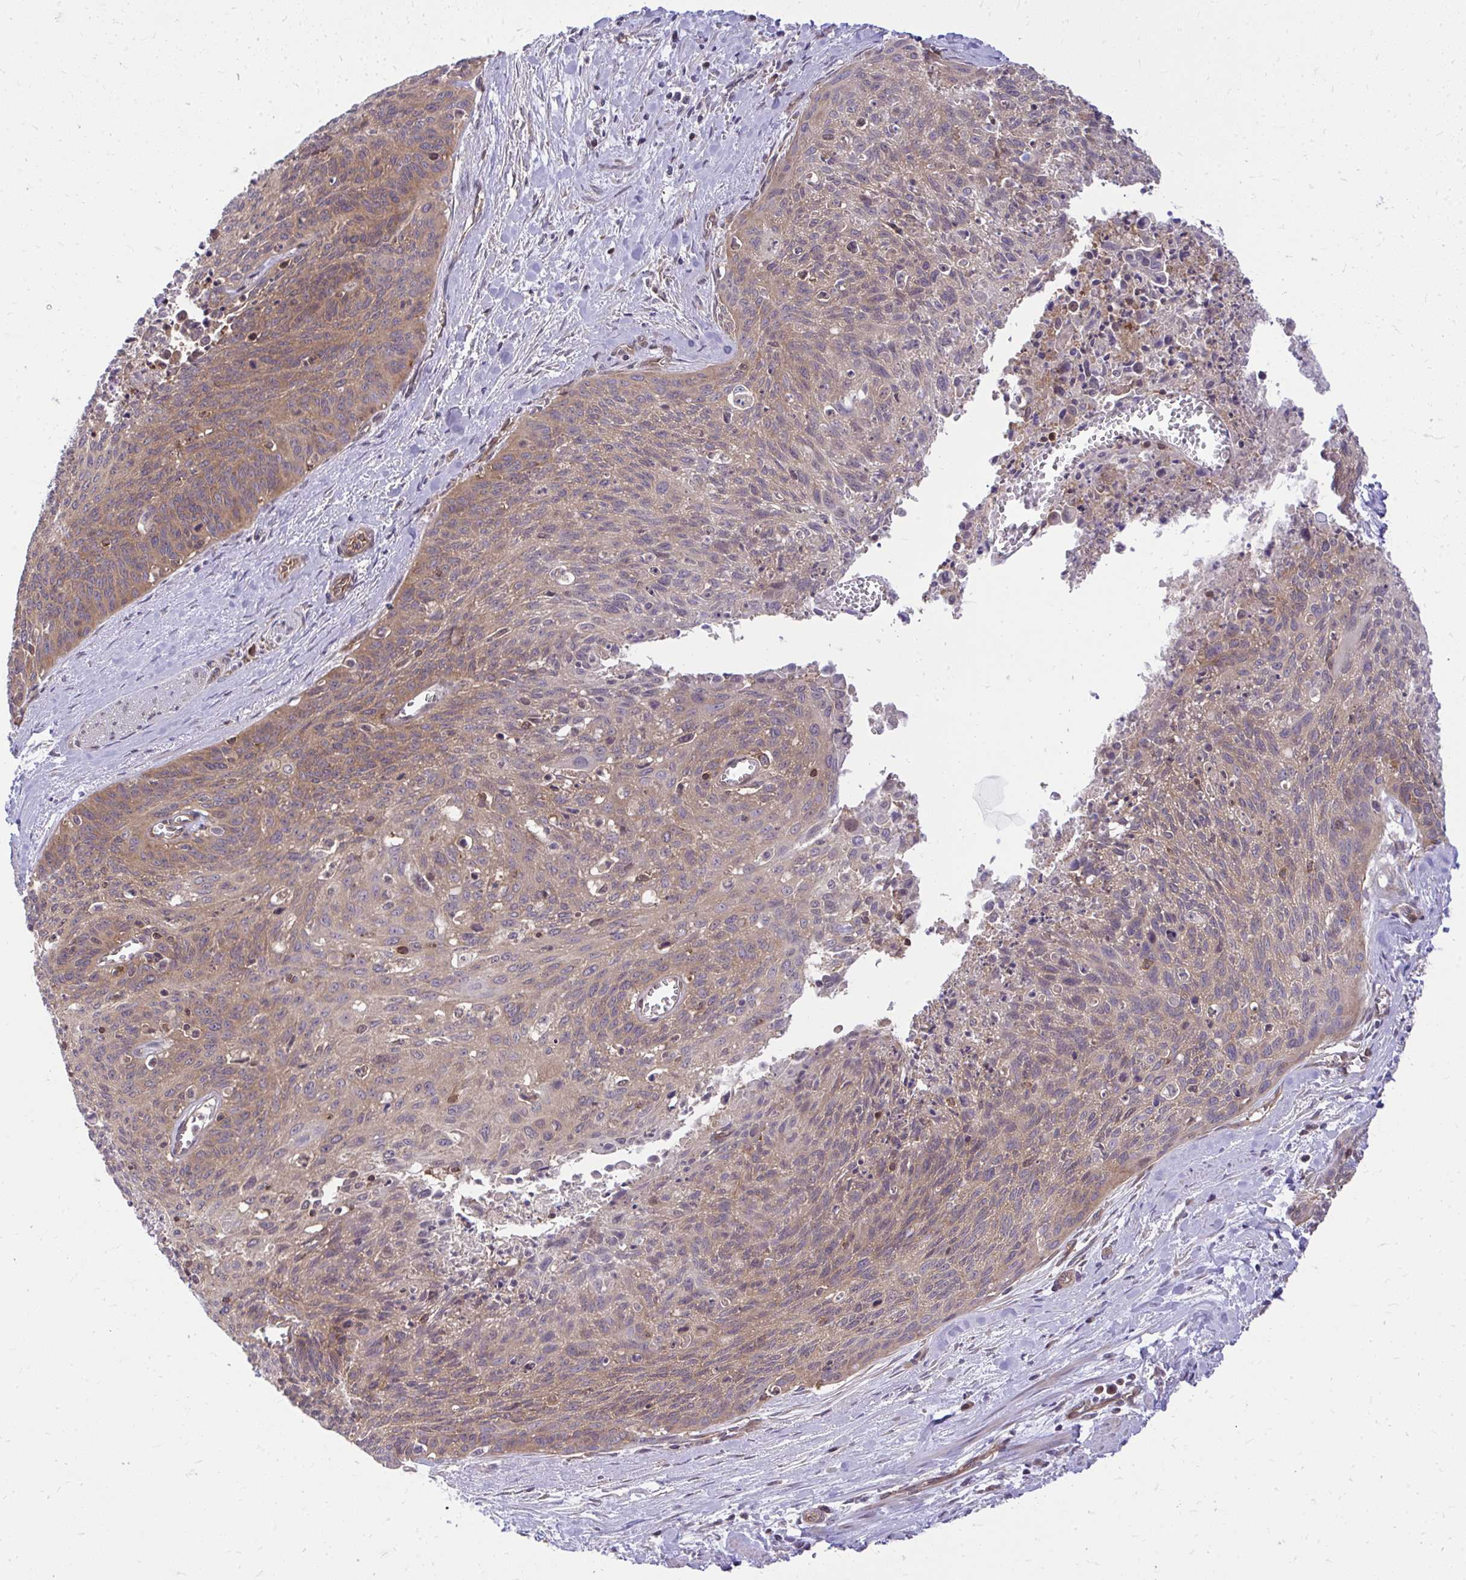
{"staining": {"intensity": "moderate", "quantity": ">75%", "location": "cytoplasmic/membranous"}, "tissue": "cervical cancer", "cell_type": "Tumor cells", "image_type": "cancer", "snomed": [{"axis": "morphology", "description": "Squamous cell carcinoma, NOS"}, {"axis": "topography", "description": "Cervix"}], "caption": "A high-resolution photomicrograph shows IHC staining of cervical cancer (squamous cell carcinoma), which reveals moderate cytoplasmic/membranous positivity in about >75% of tumor cells. (IHC, brightfield microscopy, high magnification).", "gene": "PPP5C", "patient": {"sex": "female", "age": 55}}